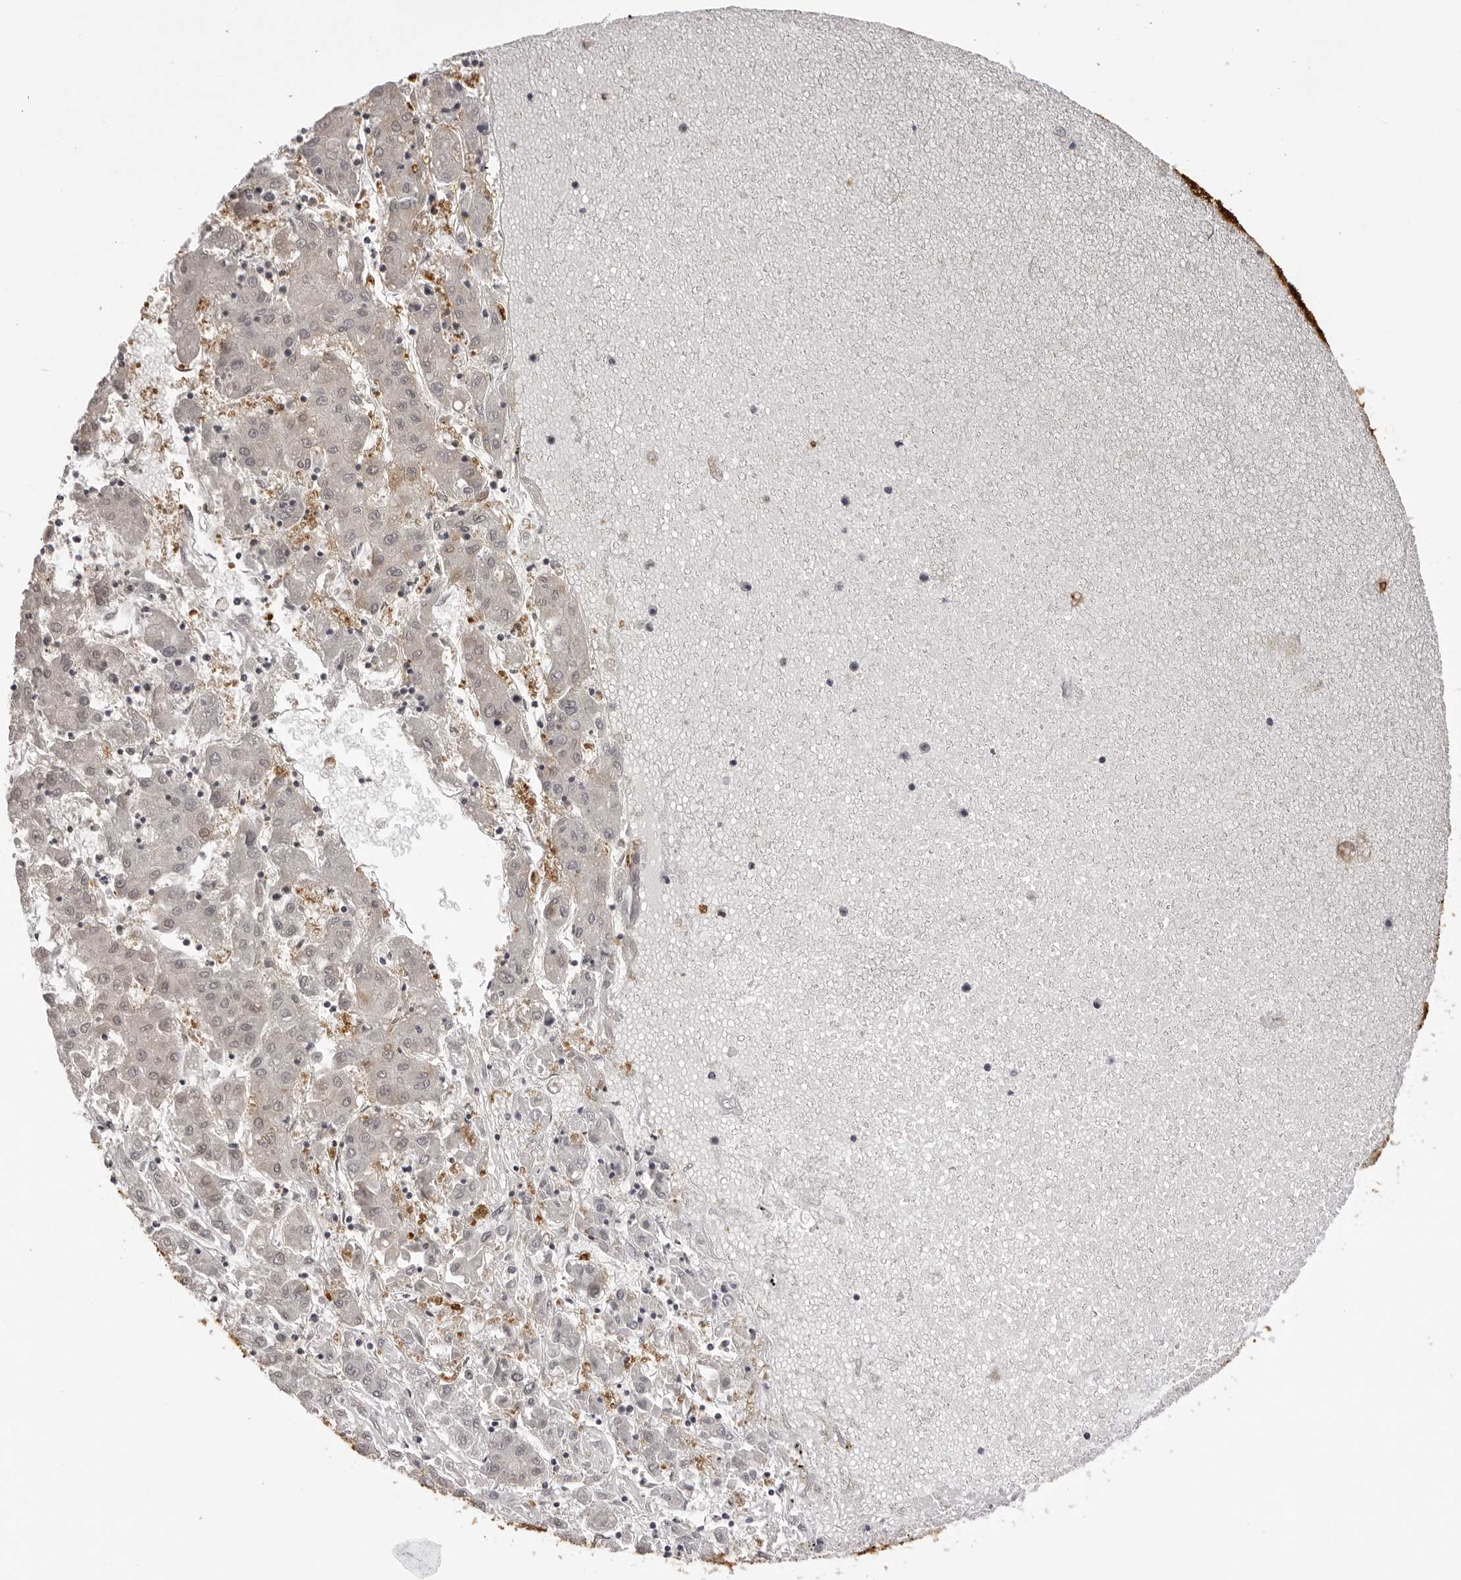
{"staining": {"intensity": "moderate", "quantity": "<25%", "location": "nuclear"}, "tissue": "liver cancer", "cell_type": "Tumor cells", "image_type": "cancer", "snomed": [{"axis": "morphology", "description": "Carcinoma, Hepatocellular, NOS"}, {"axis": "topography", "description": "Liver"}], "caption": "Immunohistochemical staining of liver hepatocellular carcinoma reveals moderate nuclear protein positivity in approximately <25% of tumor cells.", "gene": "HSPA4", "patient": {"sex": "male", "age": 72}}